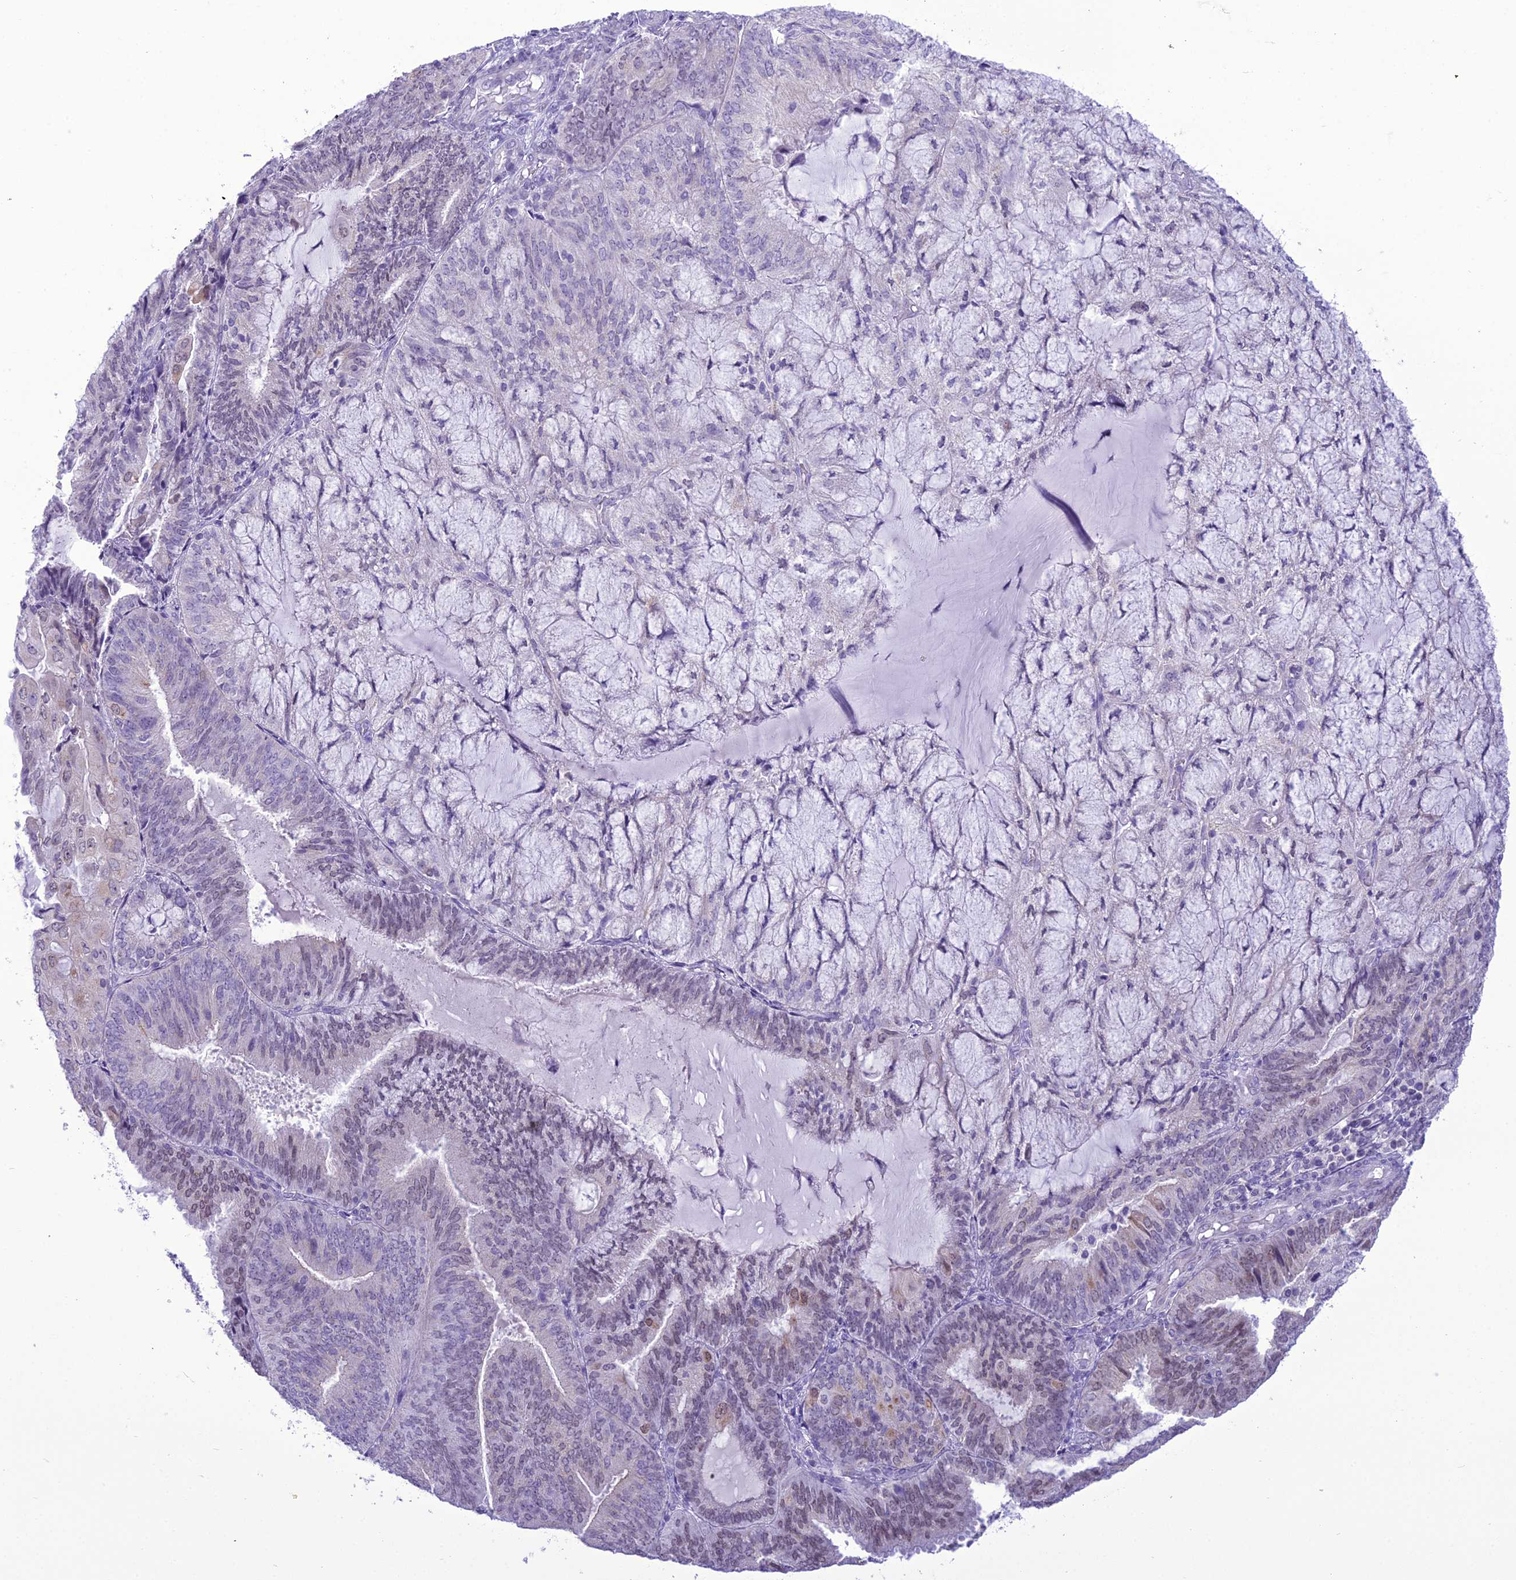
{"staining": {"intensity": "negative", "quantity": "none", "location": "none"}, "tissue": "endometrial cancer", "cell_type": "Tumor cells", "image_type": "cancer", "snomed": [{"axis": "morphology", "description": "Adenocarcinoma, NOS"}, {"axis": "topography", "description": "Endometrium"}], "caption": "Tumor cells are negative for protein expression in human adenocarcinoma (endometrial).", "gene": "B9D2", "patient": {"sex": "female", "age": 81}}